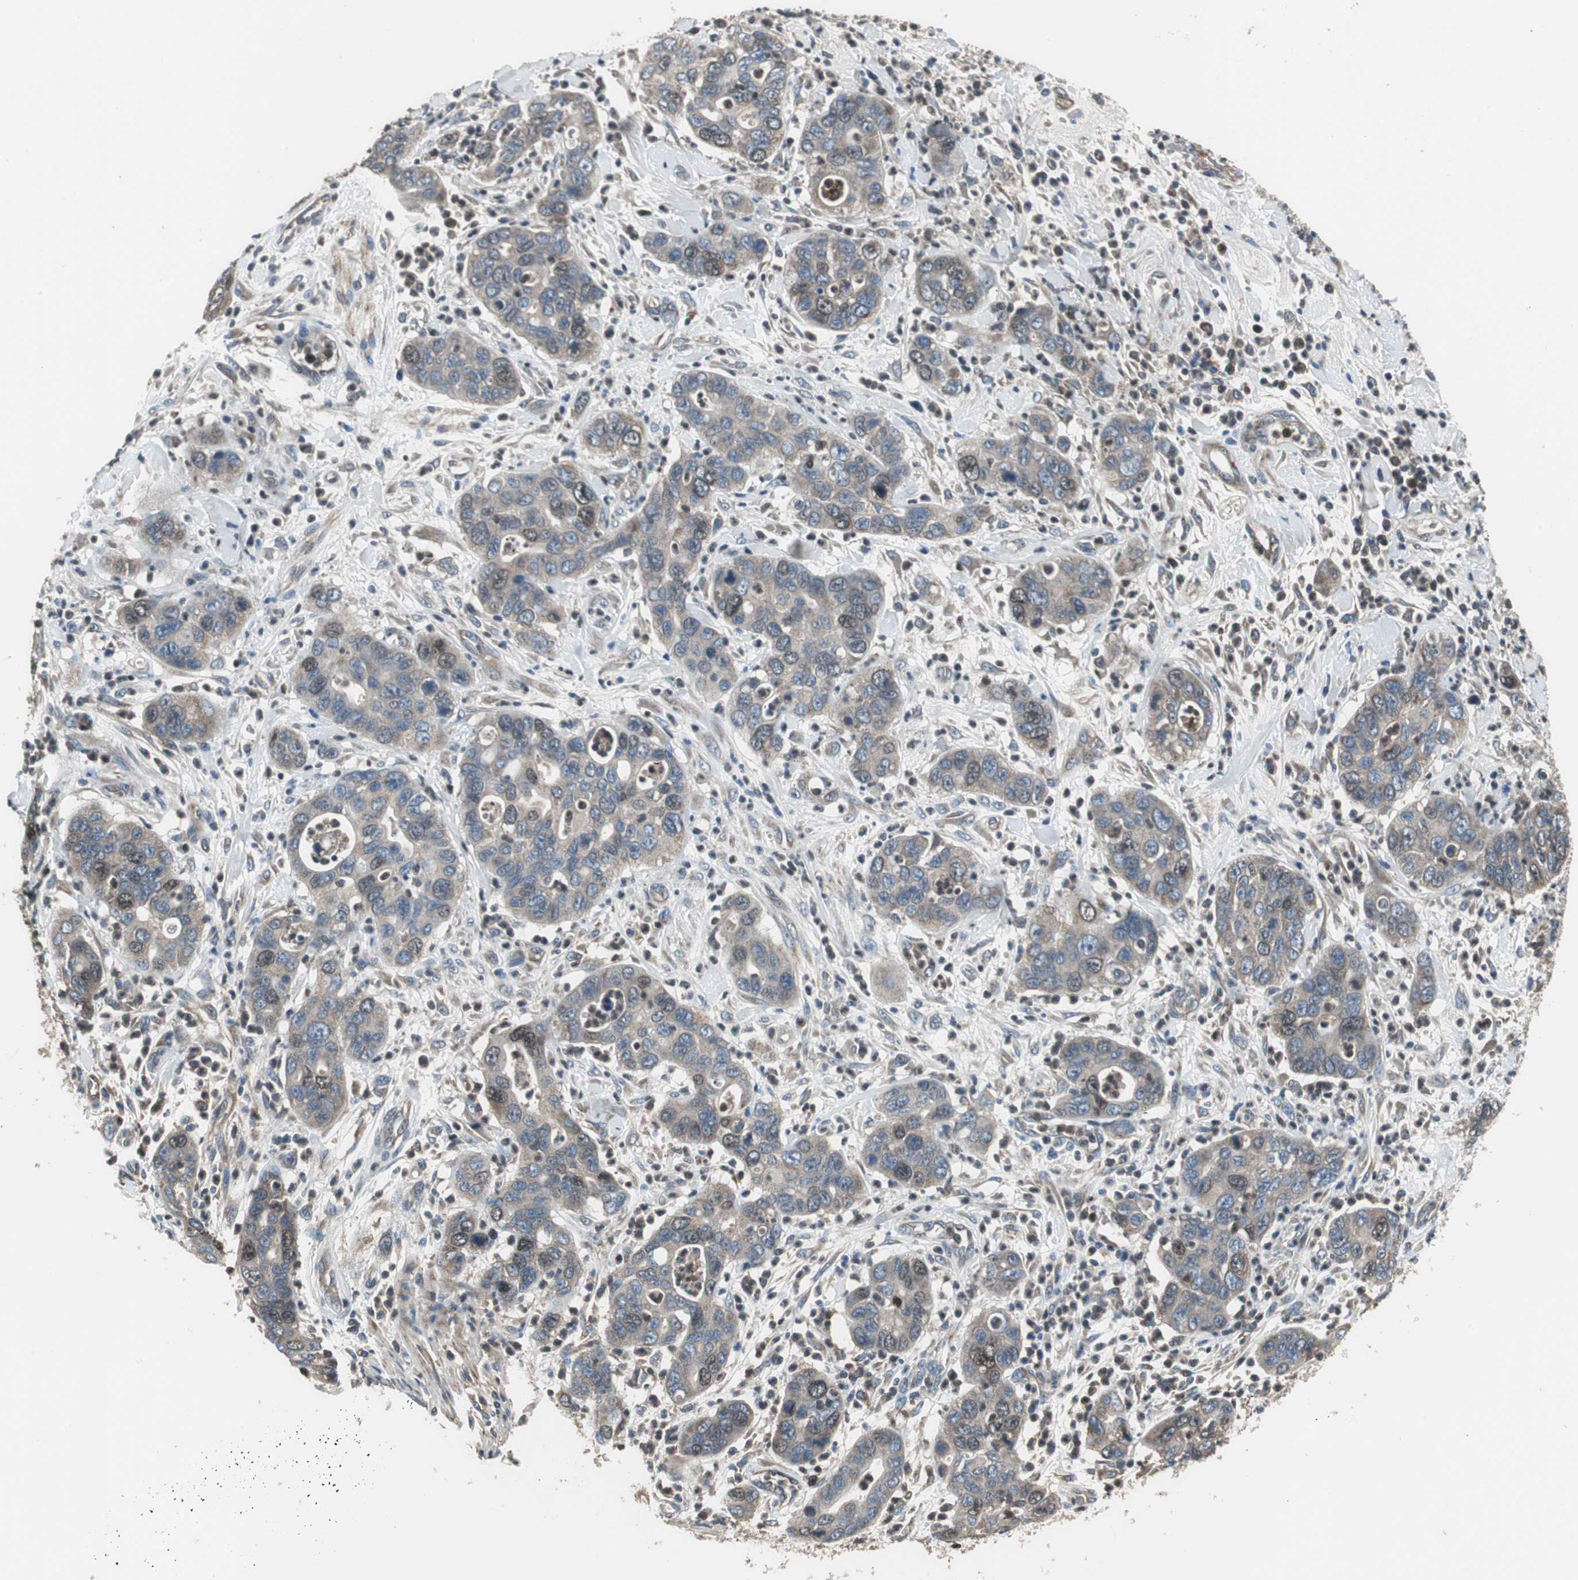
{"staining": {"intensity": "moderate", "quantity": "25%-75%", "location": "cytoplasmic/membranous,nuclear"}, "tissue": "pancreatic cancer", "cell_type": "Tumor cells", "image_type": "cancer", "snomed": [{"axis": "morphology", "description": "Adenocarcinoma, NOS"}, {"axis": "topography", "description": "Pancreas"}], "caption": "Human pancreatic cancer (adenocarcinoma) stained with a brown dye exhibits moderate cytoplasmic/membranous and nuclear positive staining in about 25%-75% of tumor cells.", "gene": "PI4KB", "patient": {"sex": "female", "age": 71}}